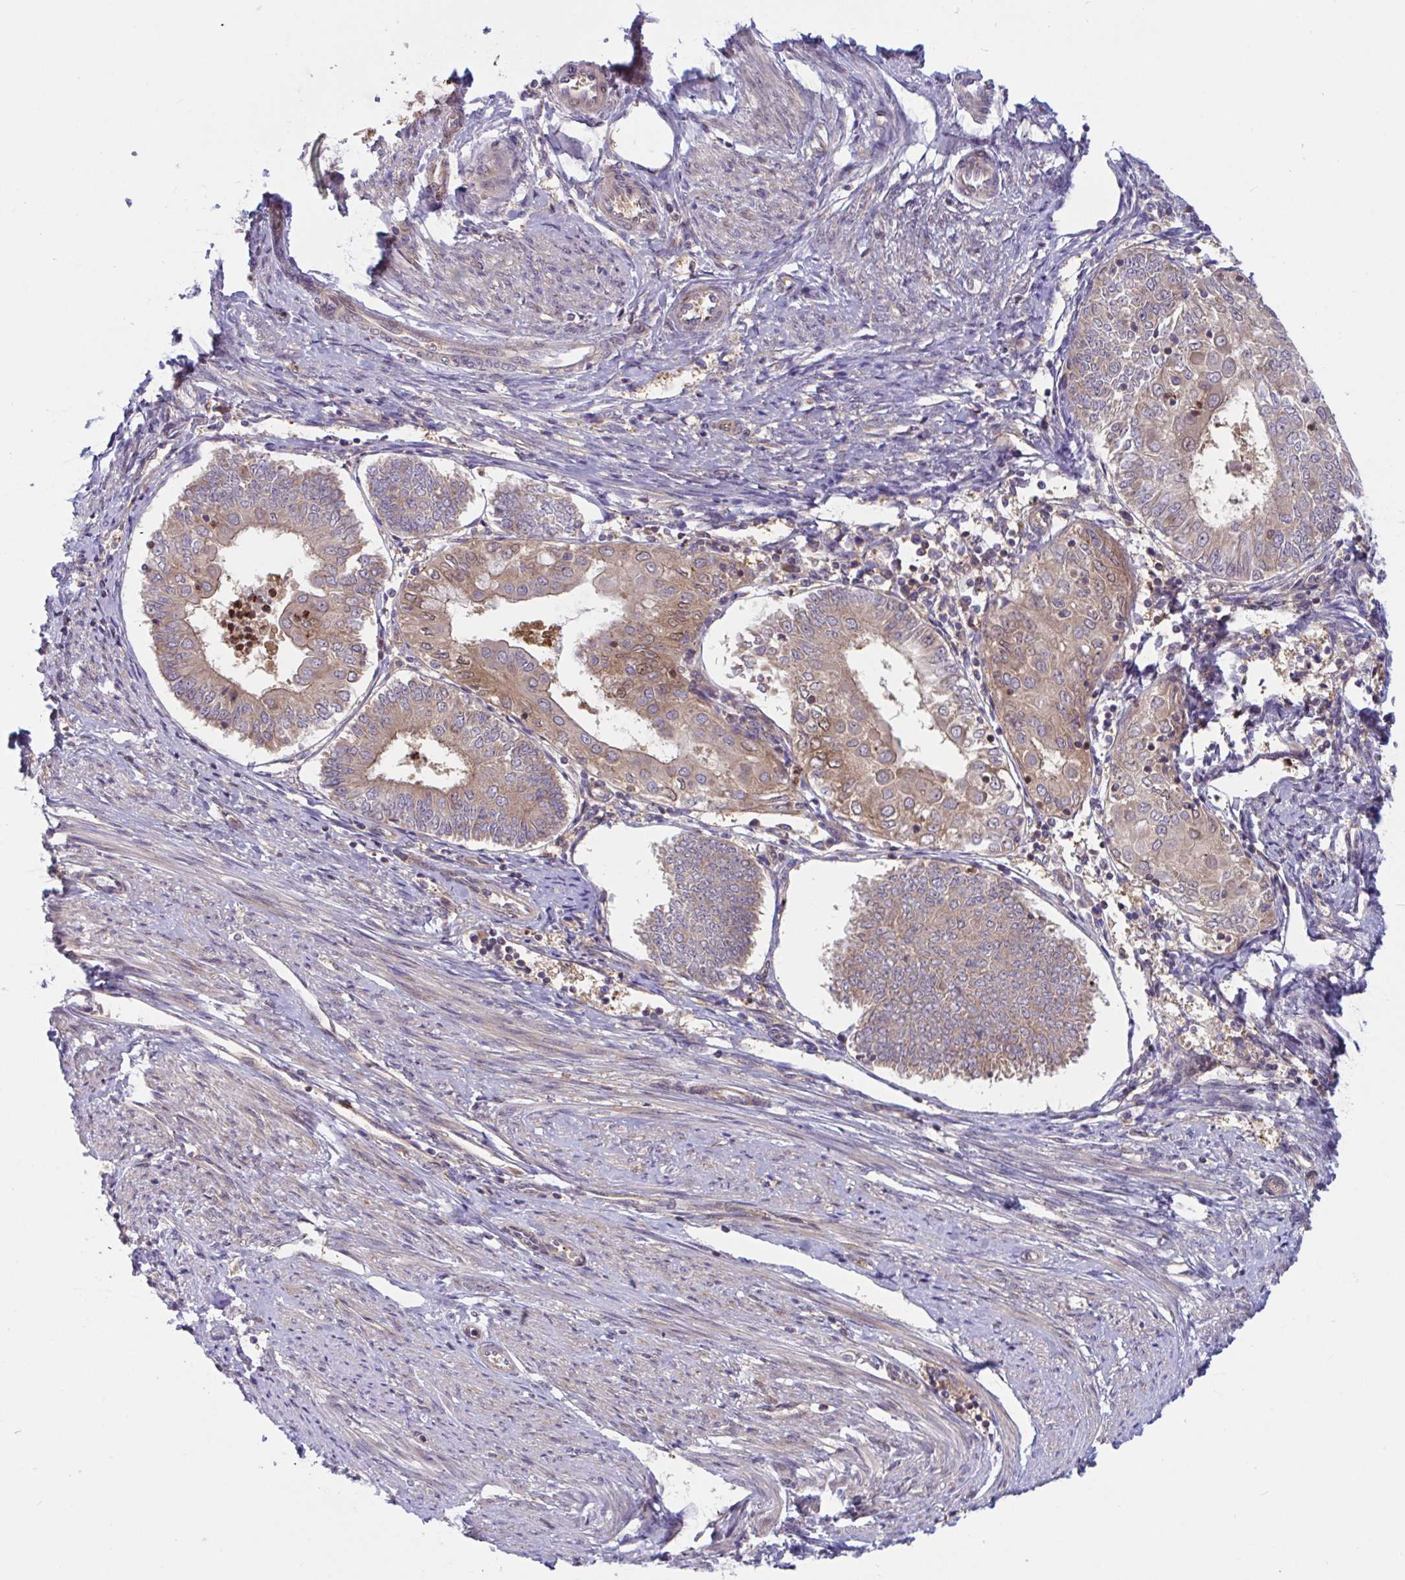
{"staining": {"intensity": "moderate", "quantity": ">75%", "location": "cytoplasmic/membranous,nuclear"}, "tissue": "endometrial cancer", "cell_type": "Tumor cells", "image_type": "cancer", "snomed": [{"axis": "morphology", "description": "Adenocarcinoma, NOS"}, {"axis": "topography", "description": "Endometrium"}], "caption": "A high-resolution histopathology image shows immunohistochemistry (IHC) staining of endometrial cancer, which demonstrates moderate cytoplasmic/membranous and nuclear positivity in approximately >75% of tumor cells. (brown staining indicates protein expression, while blue staining denotes nuclei).", "gene": "LMNTD2", "patient": {"sex": "female", "age": 68}}